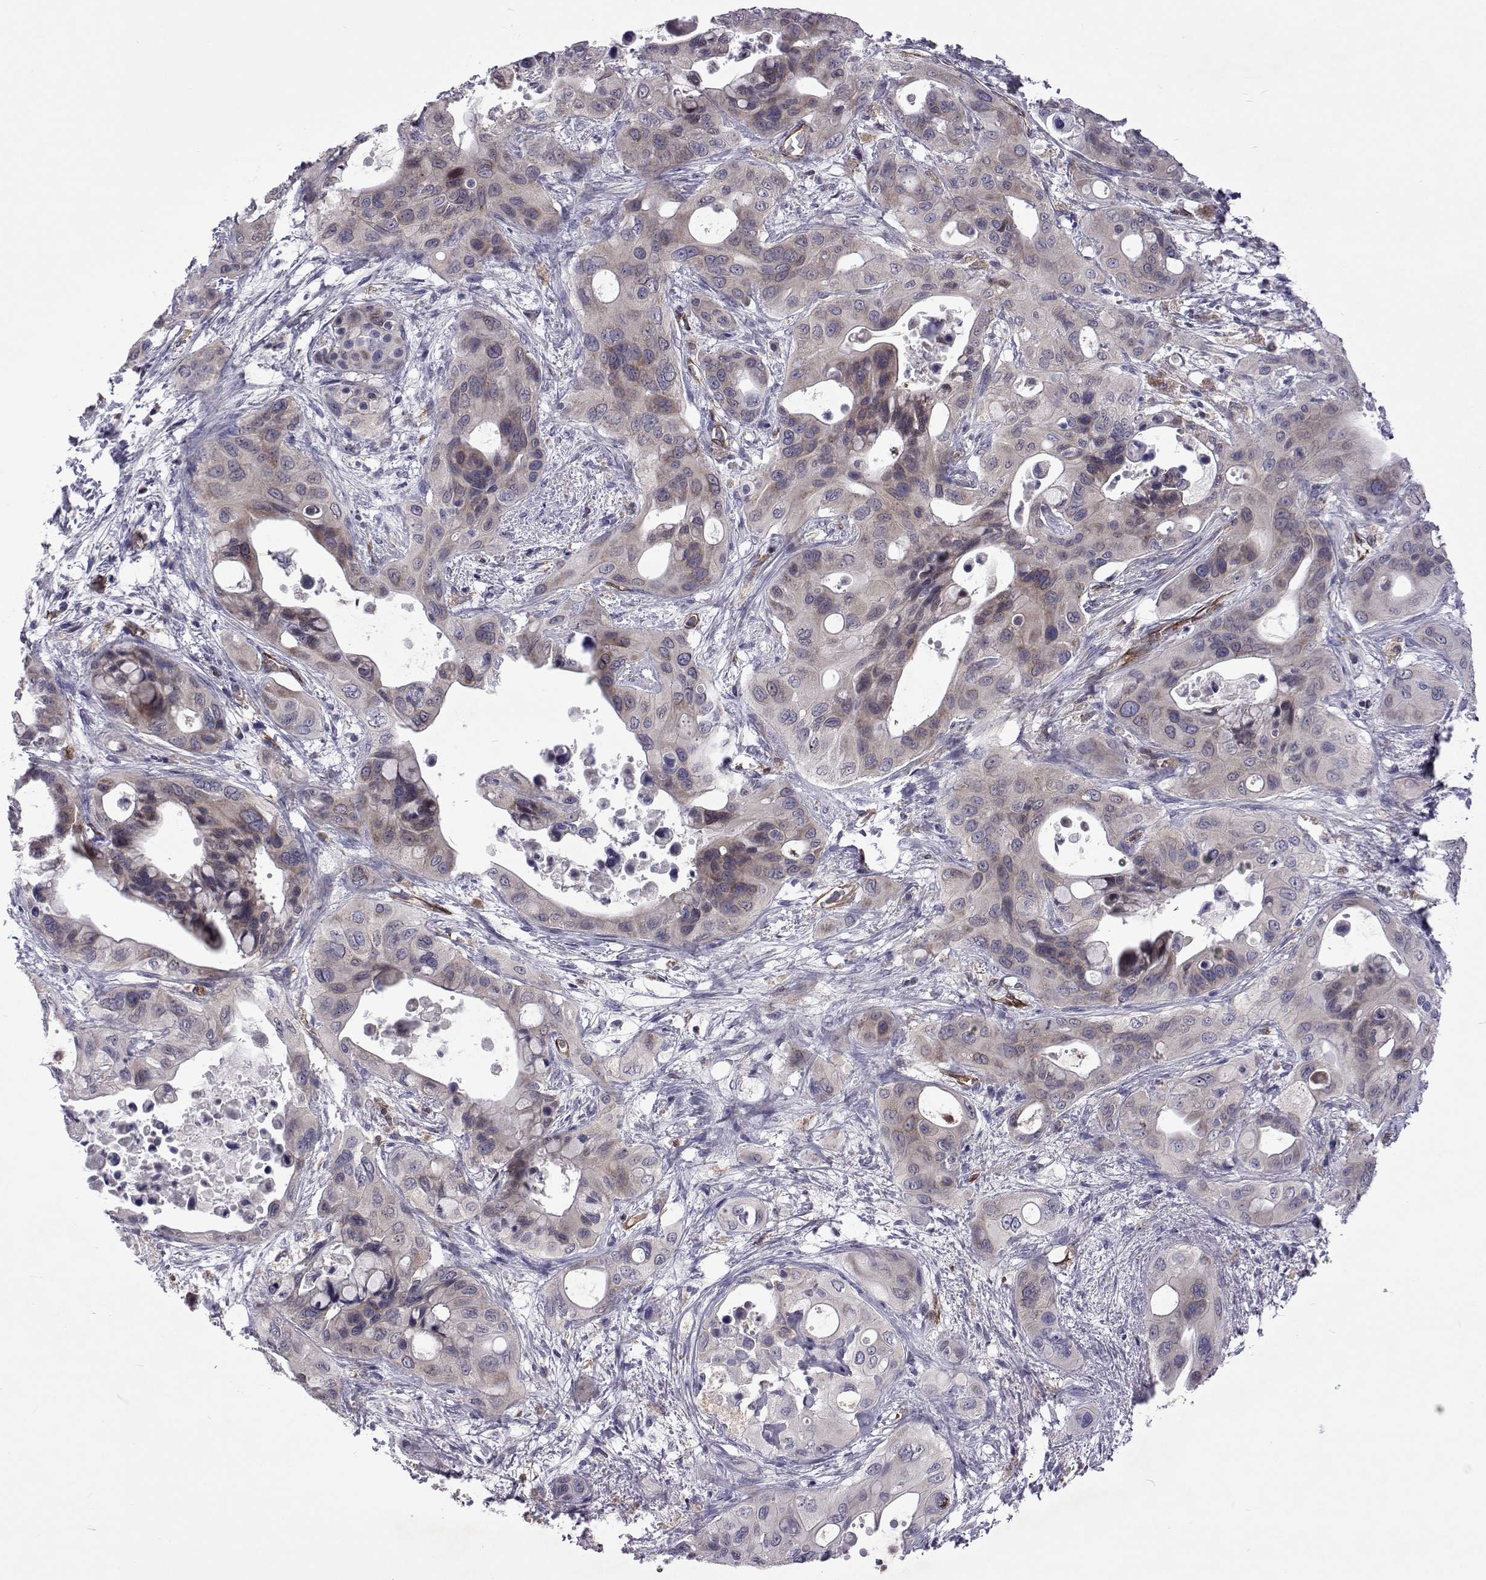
{"staining": {"intensity": "negative", "quantity": "none", "location": "none"}, "tissue": "pancreatic cancer", "cell_type": "Tumor cells", "image_type": "cancer", "snomed": [{"axis": "morphology", "description": "Adenocarcinoma, NOS"}, {"axis": "topography", "description": "Pancreas"}], "caption": "A micrograph of human adenocarcinoma (pancreatic) is negative for staining in tumor cells. (Immunohistochemistry, brightfield microscopy, high magnification).", "gene": "TCF15", "patient": {"sex": "male", "age": 71}}